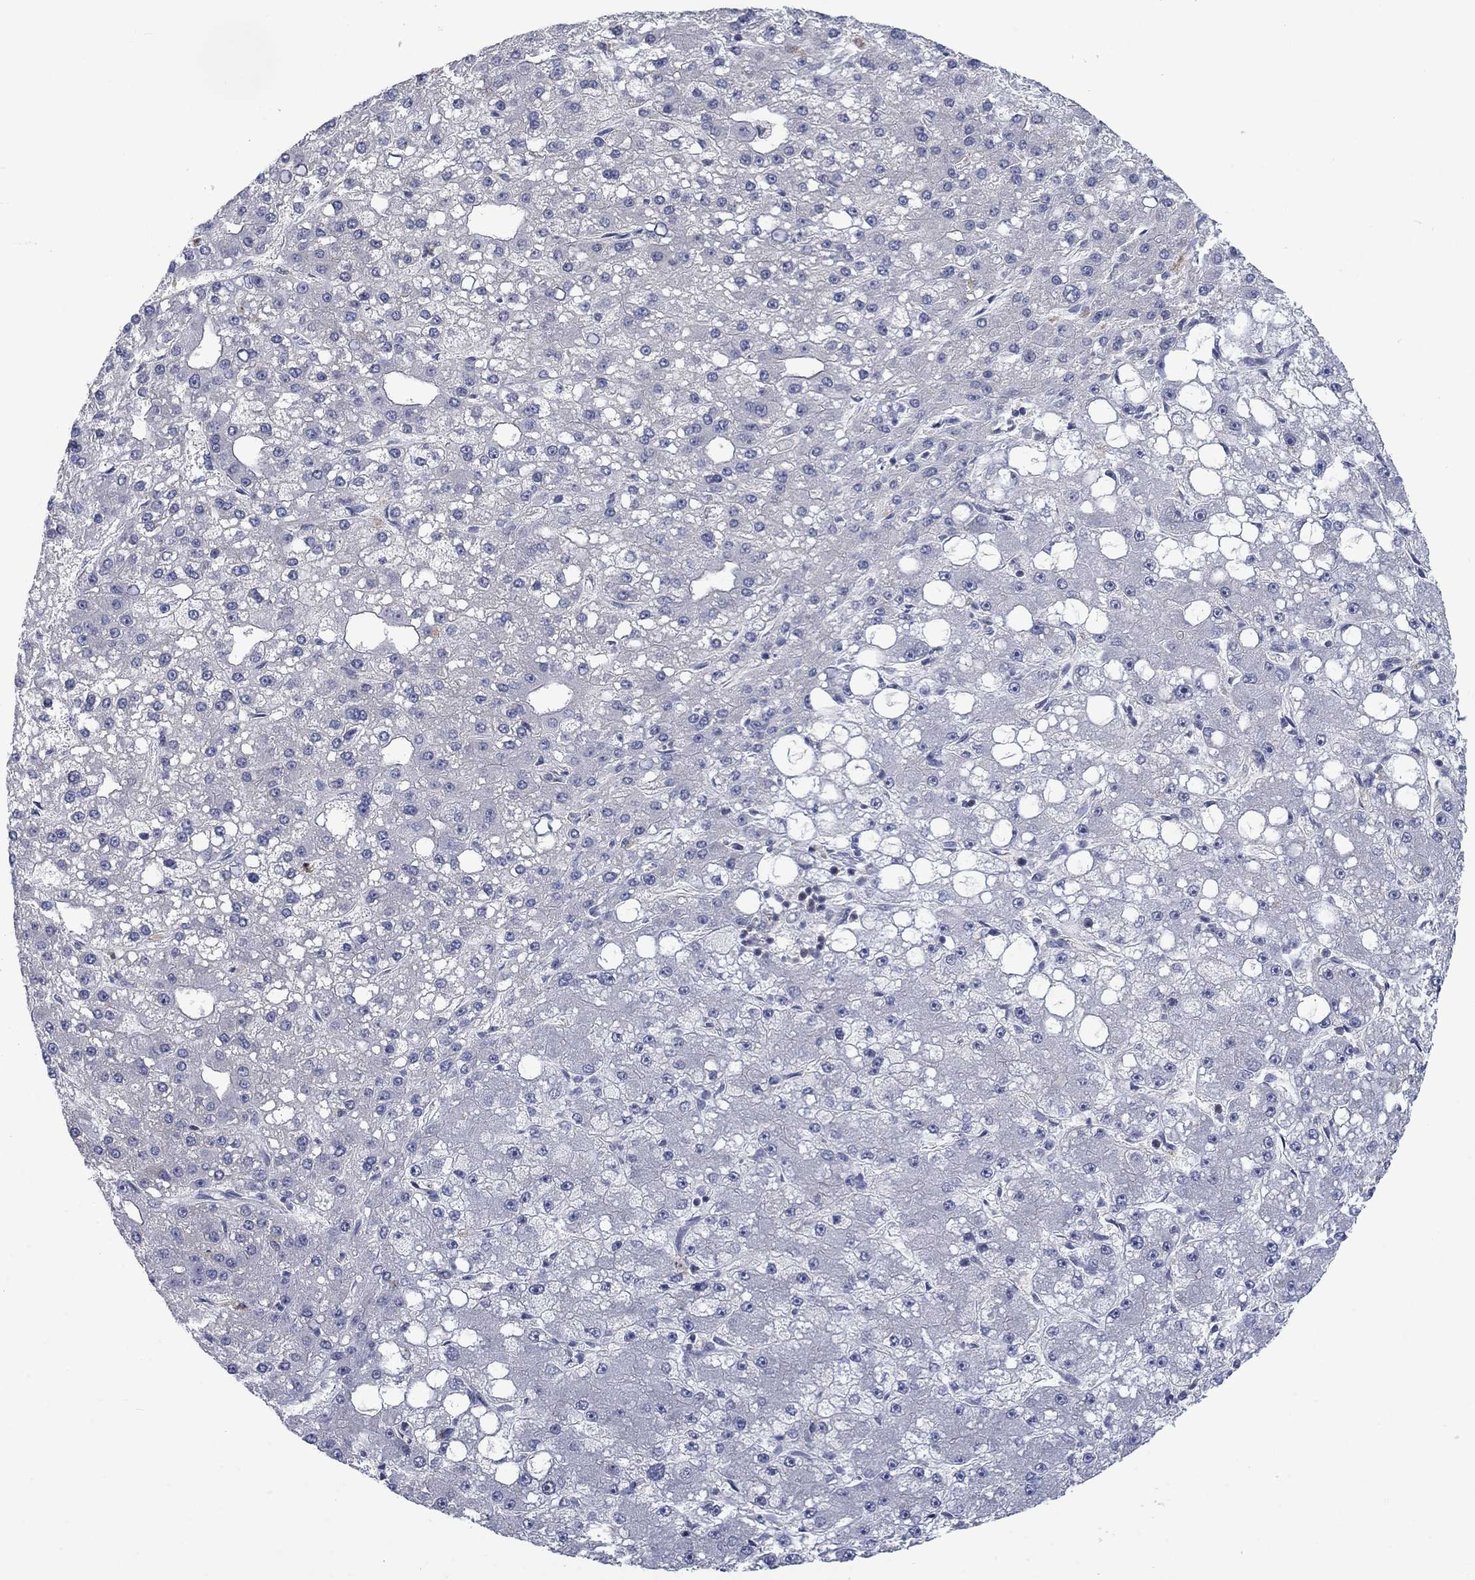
{"staining": {"intensity": "negative", "quantity": "none", "location": "none"}, "tissue": "liver cancer", "cell_type": "Tumor cells", "image_type": "cancer", "snomed": [{"axis": "morphology", "description": "Carcinoma, Hepatocellular, NOS"}, {"axis": "topography", "description": "Liver"}], "caption": "IHC histopathology image of neoplastic tissue: liver cancer (hepatocellular carcinoma) stained with DAB (3,3'-diaminobenzidine) exhibits no significant protein staining in tumor cells. (Brightfield microscopy of DAB (3,3'-diaminobenzidine) immunohistochemistry at high magnification).", "gene": "KIF15", "patient": {"sex": "male", "age": 67}}